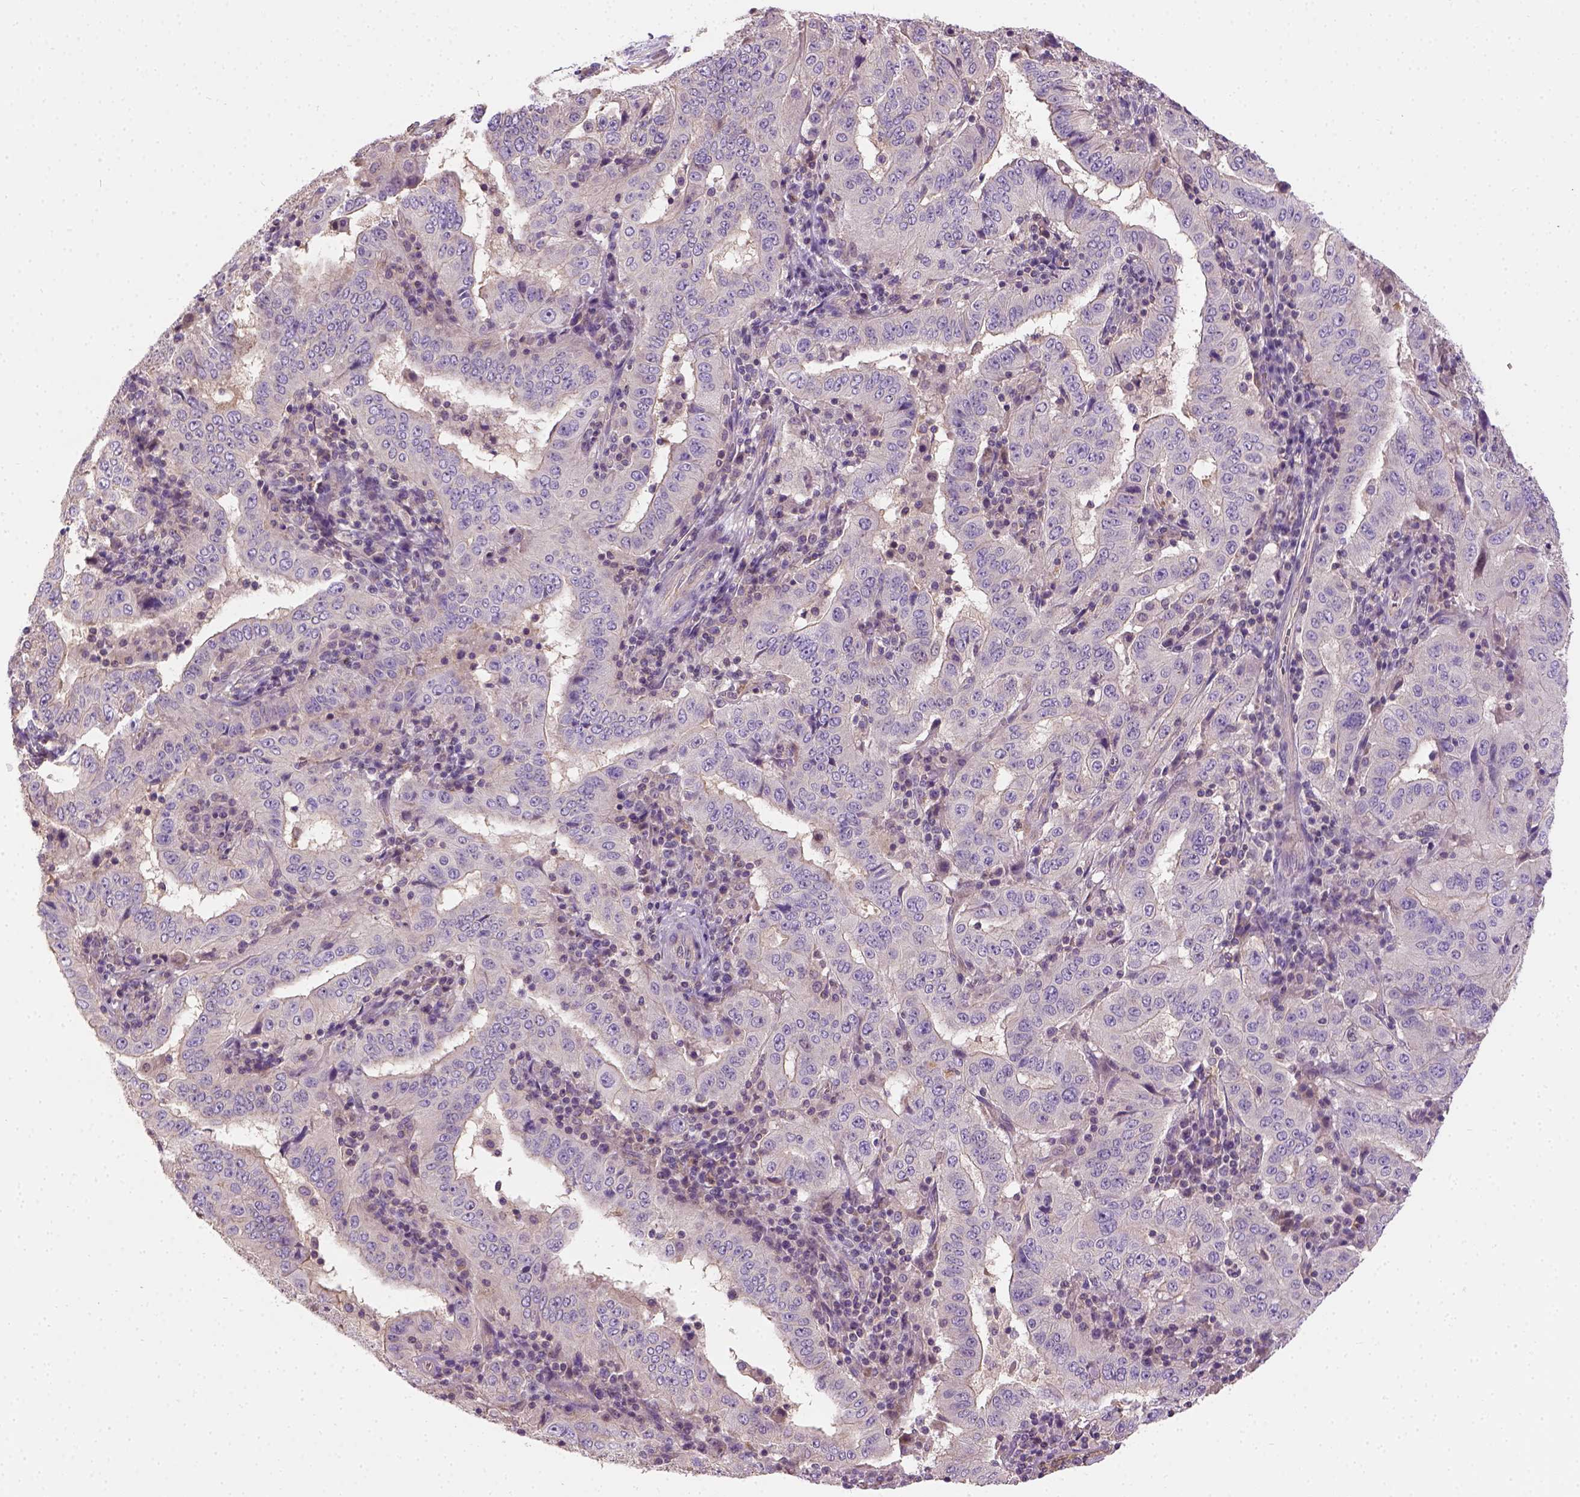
{"staining": {"intensity": "weak", "quantity": "25%-75%", "location": "cytoplasmic/membranous"}, "tissue": "pancreatic cancer", "cell_type": "Tumor cells", "image_type": "cancer", "snomed": [{"axis": "morphology", "description": "Adenocarcinoma, NOS"}, {"axis": "topography", "description": "Pancreas"}], "caption": "Protein analysis of pancreatic adenocarcinoma tissue shows weak cytoplasmic/membranous expression in about 25%-75% of tumor cells. (DAB (3,3'-diaminobenzidine) = brown stain, brightfield microscopy at high magnification).", "gene": "CRACR2A", "patient": {"sex": "male", "age": 63}}